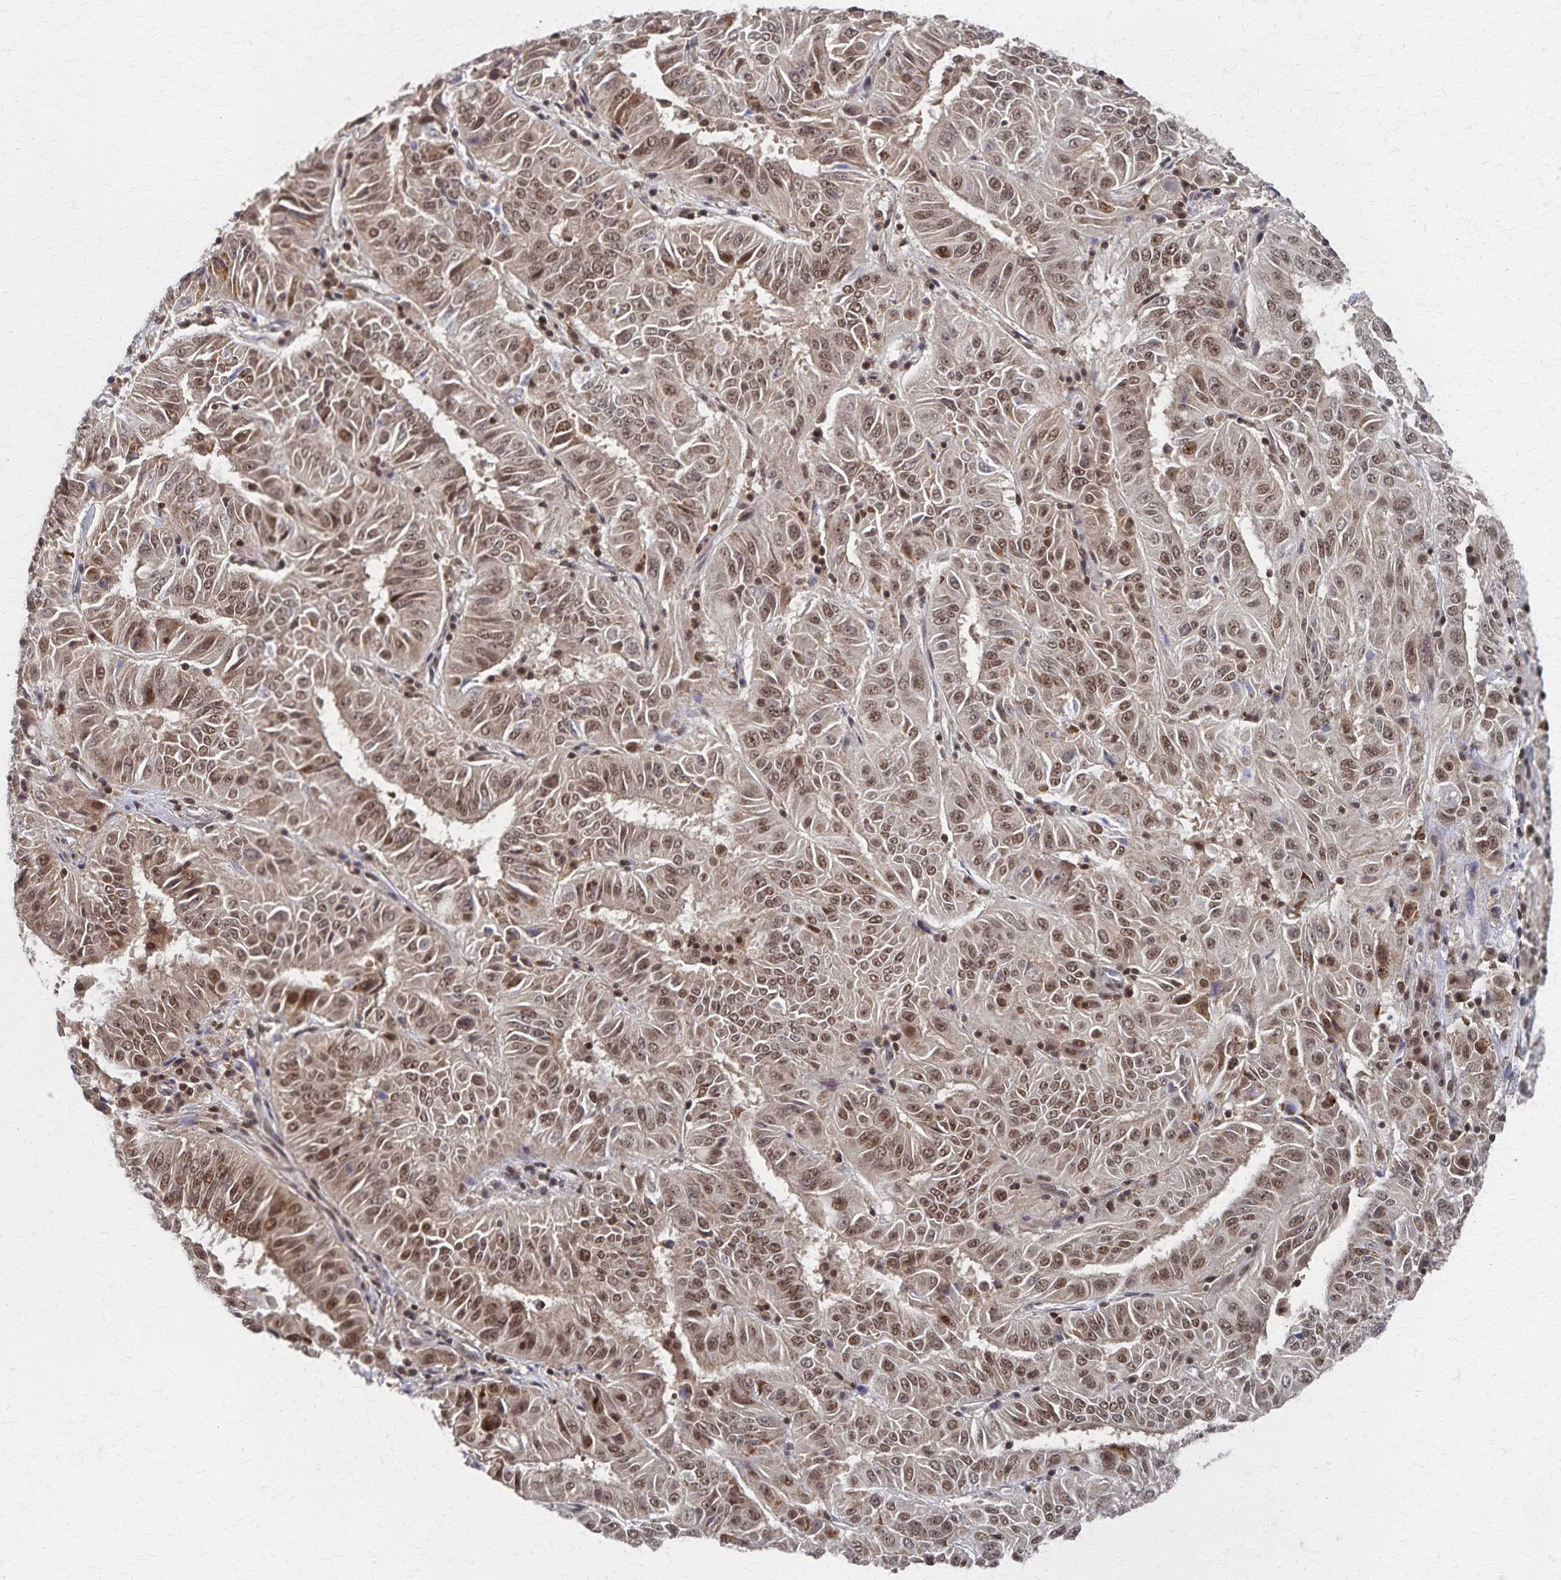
{"staining": {"intensity": "moderate", "quantity": ">75%", "location": "cytoplasmic/membranous,nuclear"}, "tissue": "pancreatic cancer", "cell_type": "Tumor cells", "image_type": "cancer", "snomed": [{"axis": "morphology", "description": "Adenocarcinoma, NOS"}, {"axis": "topography", "description": "Pancreas"}], "caption": "Protein analysis of pancreatic cancer tissue exhibits moderate cytoplasmic/membranous and nuclear positivity in about >75% of tumor cells. (IHC, brightfield microscopy, high magnification).", "gene": "GTF2B", "patient": {"sex": "male", "age": 63}}